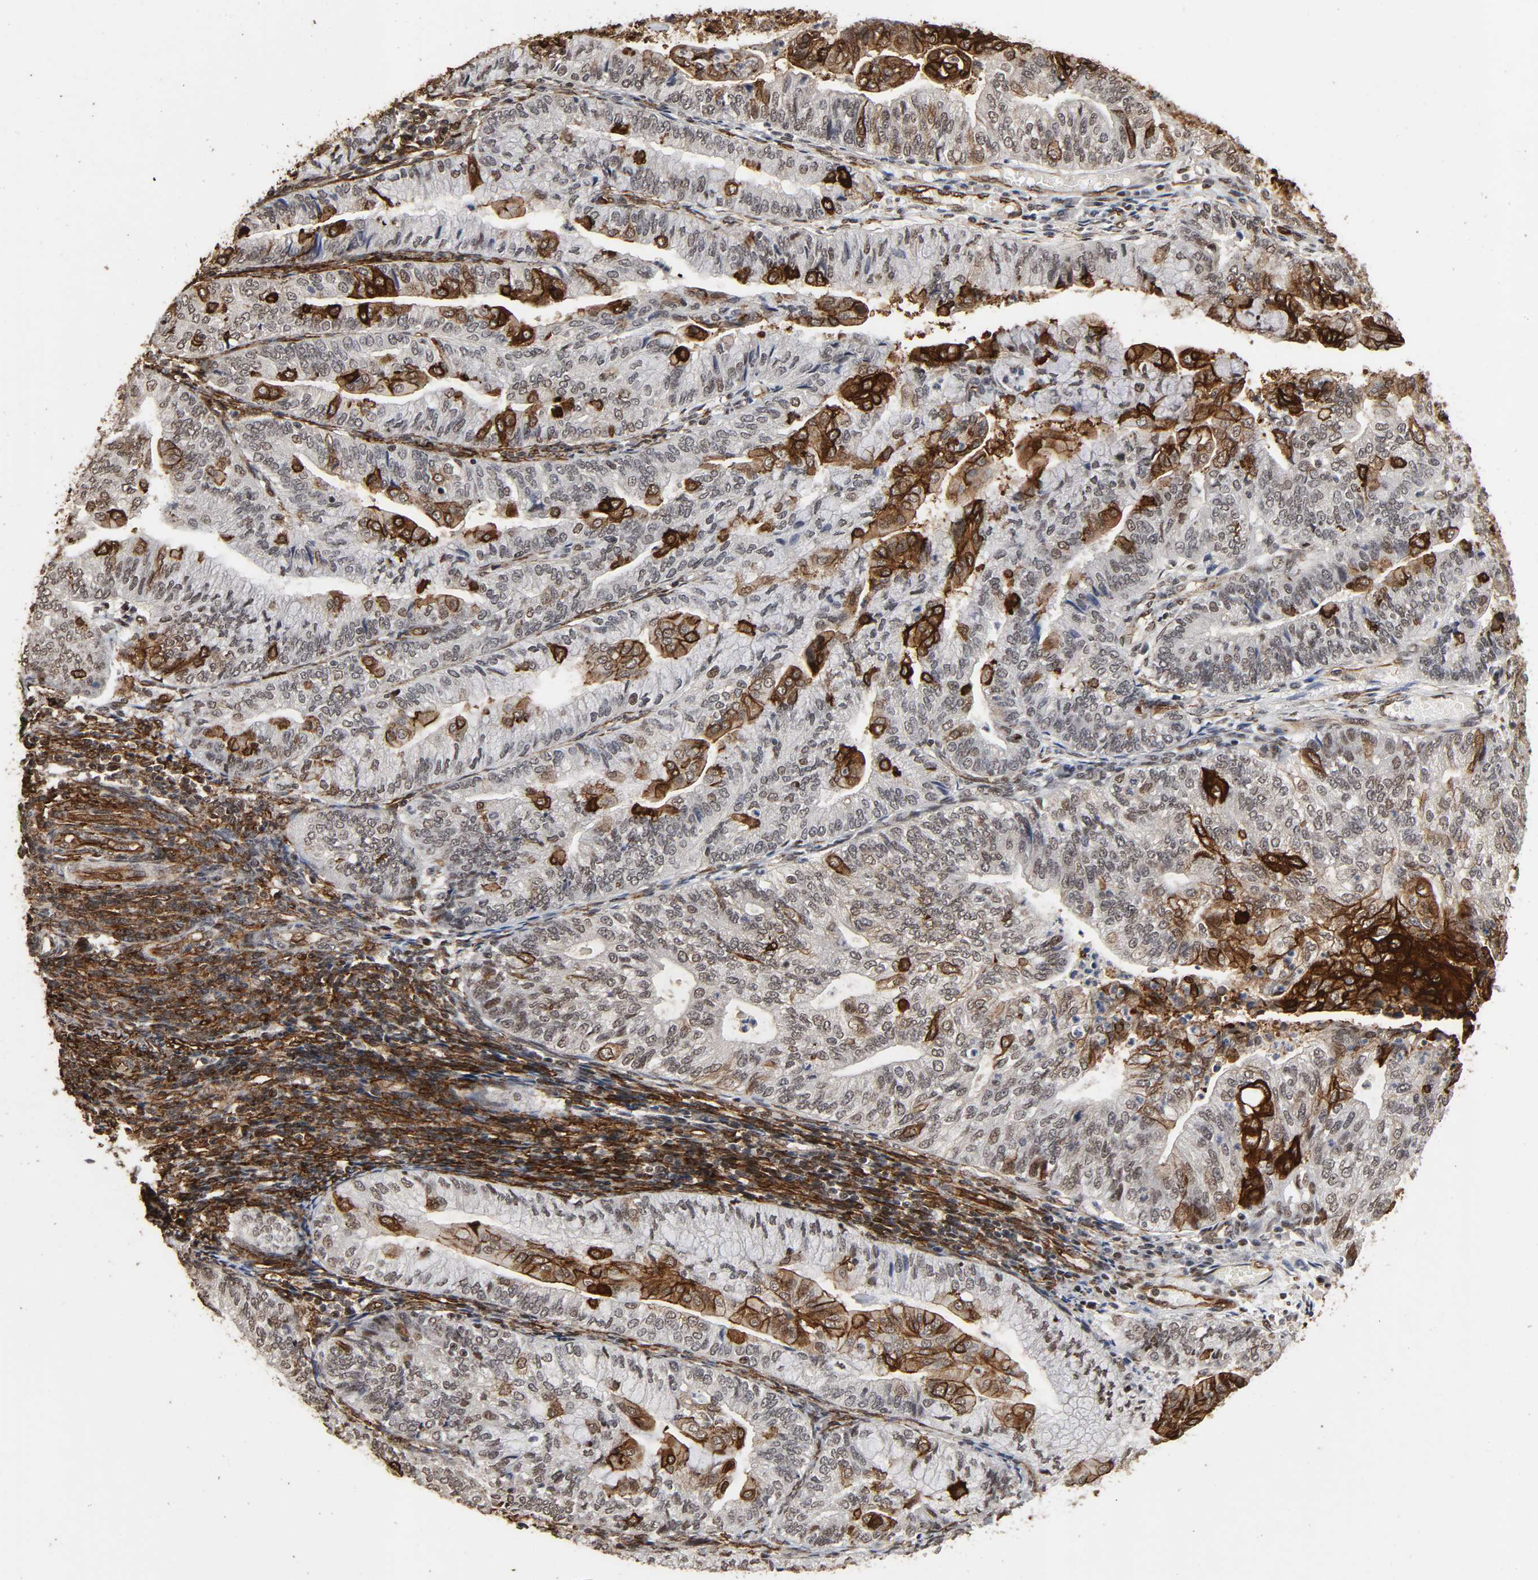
{"staining": {"intensity": "moderate", "quantity": "25%-75%", "location": "cytoplasmic/membranous"}, "tissue": "endometrial cancer", "cell_type": "Tumor cells", "image_type": "cancer", "snomed": [{"axis": "morphology", "description": "Adenocarcinoma, NOS"}, {"axis": "topography", "description": "Endometrium"}], "caption": "Brown immunohistochemical staining in endometrial adenocarcinoma demonstrates moderate cytoplasmic/membranous positivity in approximately 25%-75% of tumor cells.", "gene": "AHNAK2", "patient": {"sex": "female", "age": 59}}